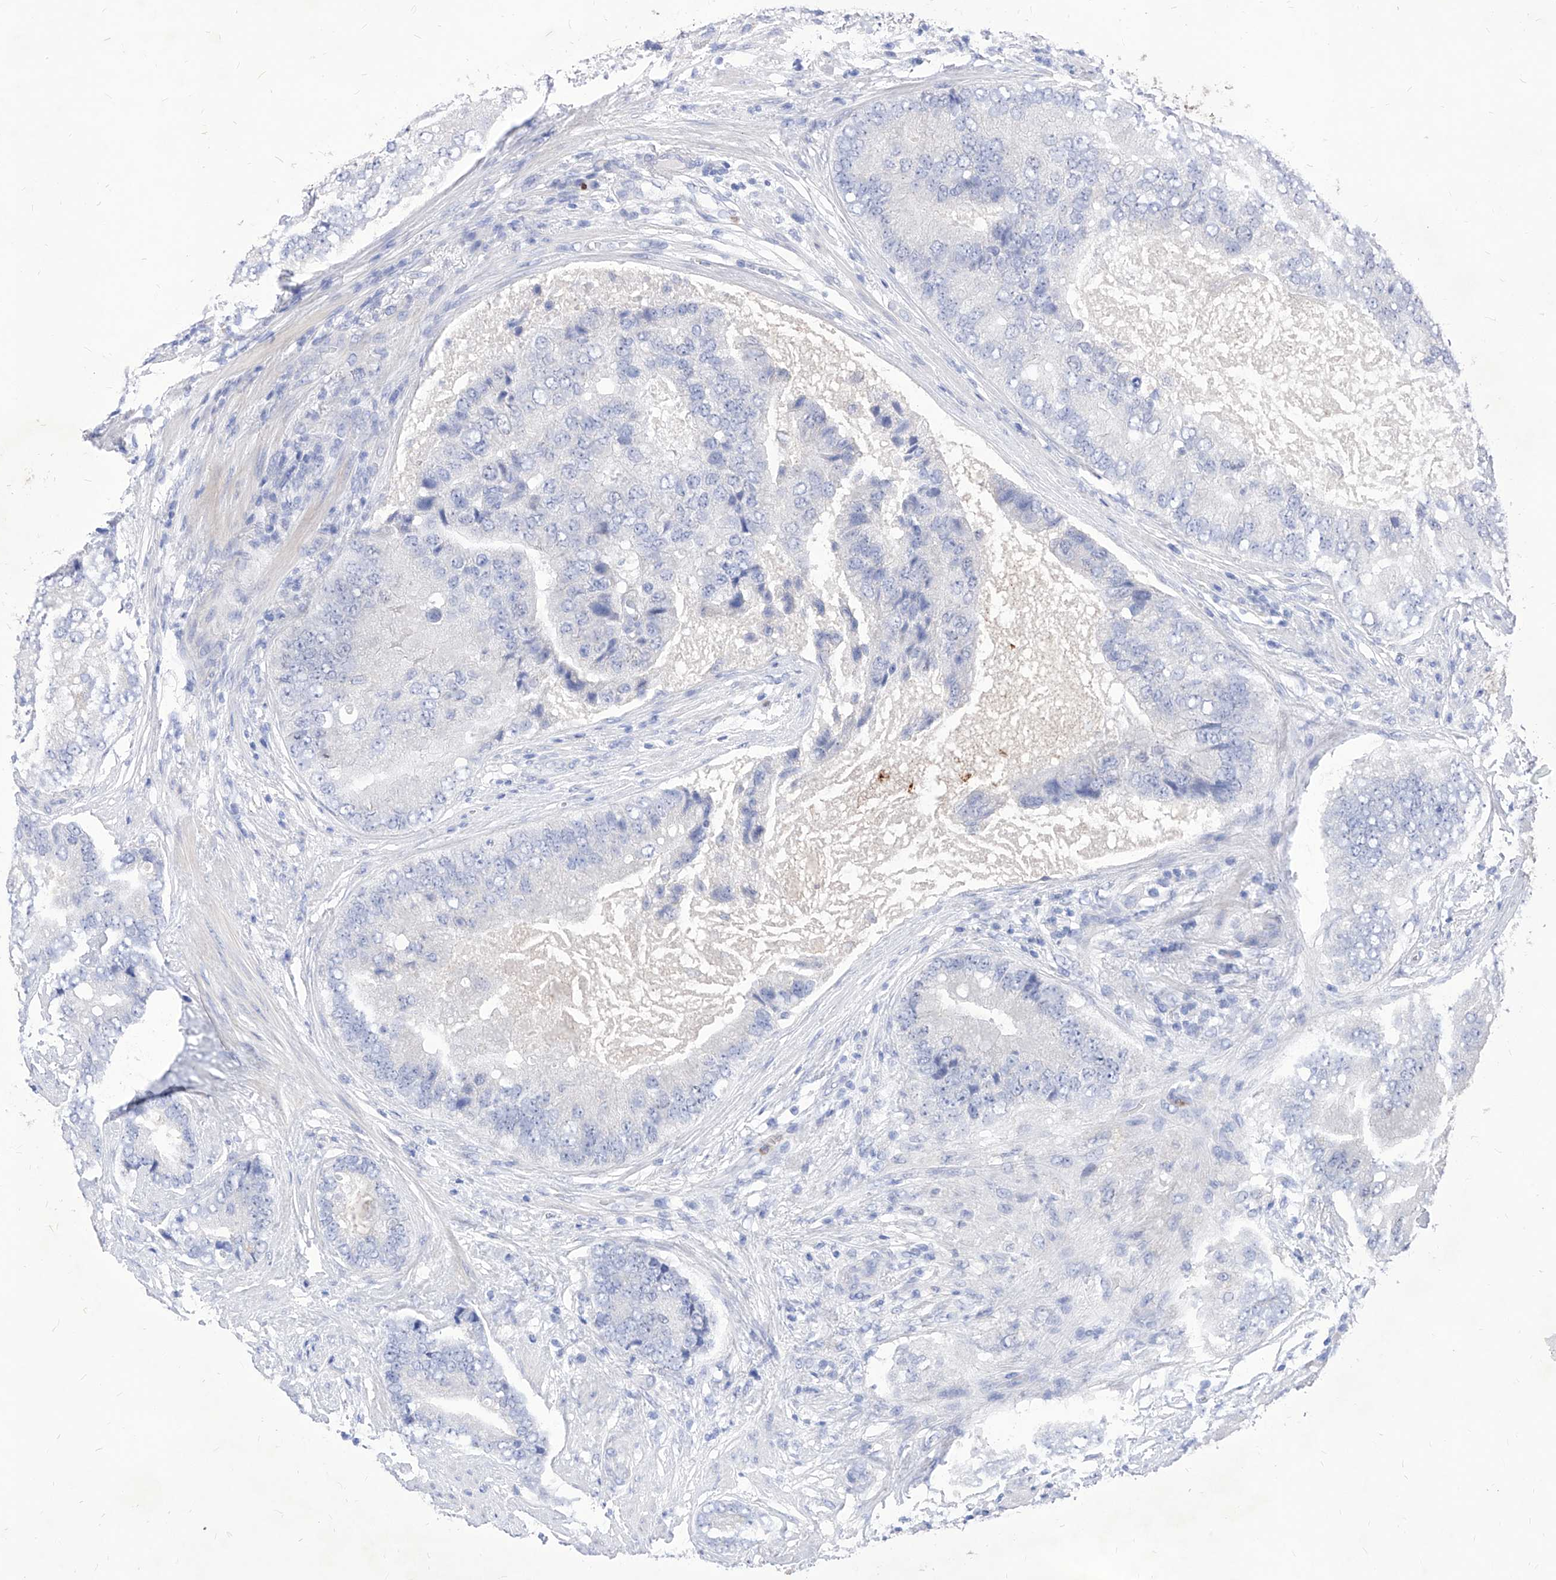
{"staining": {"intensity": "negative", "quantity": "none", "location": "none"}, "tissue": "prostate cancer", "cell_type": "Tumor cells", "image_type": "cancer", "snomed": [{"axis": "morphology", "description": "Adenocarcinoma, High grade"}, {"axis": "topography", "description": "Prostate"}], "caption": "The immunohistochemistry micrograph has no significant expression in tumor cells of prostate cancer tissue. (DAB (3,3'-diaminobenzidine) immunohistochemistry (IHC) visualized using brightfield microscopy, high magnification).", "gene": "VAX1", "patient": {"sex": "male", "age": 70}}